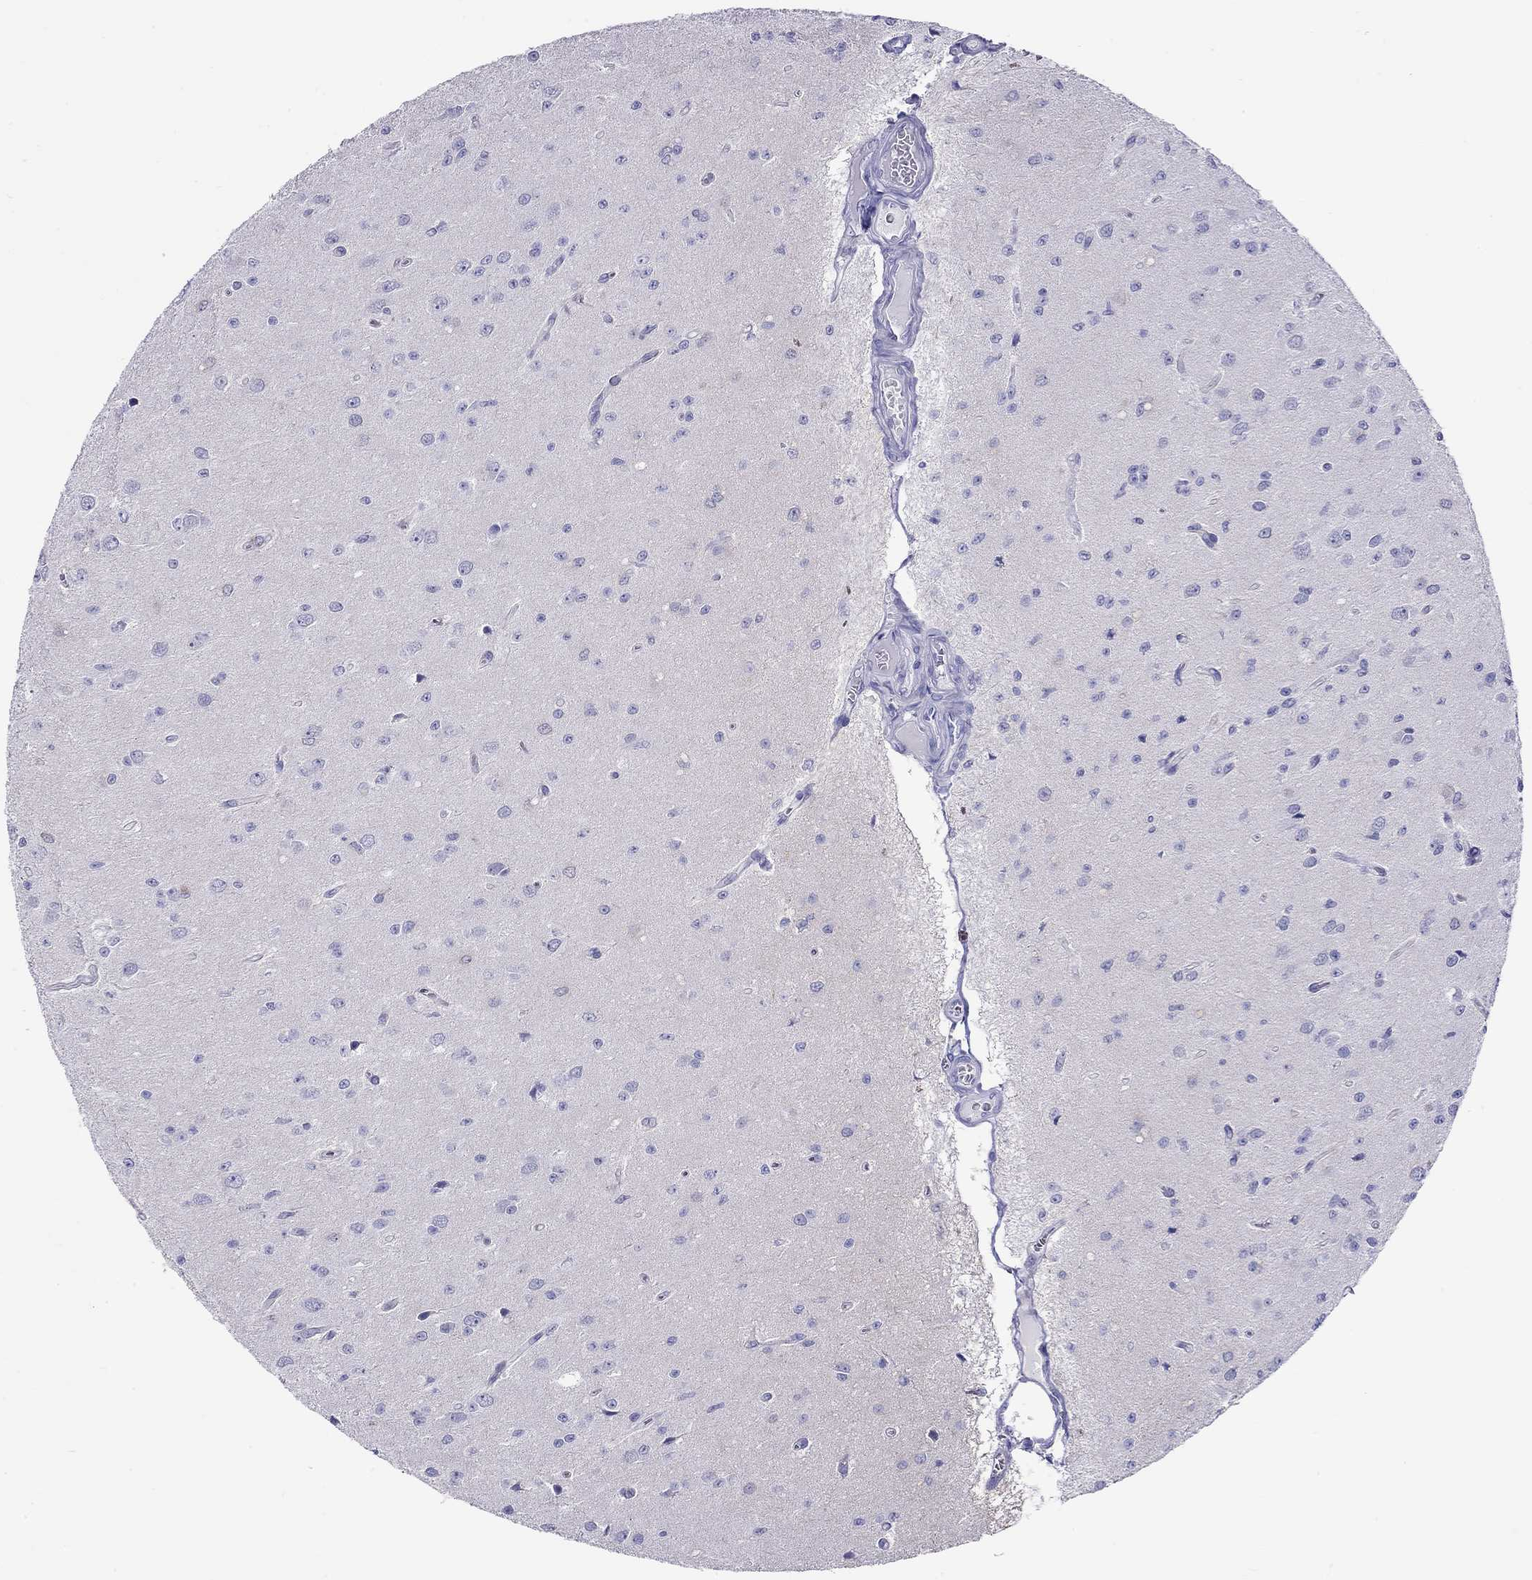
{"staining": {"intensity": "negative", "quantity": "none", "location": "none"}, "tissue": "glioma", "cell_type": "Tumor cells", "image_type": "cancer", "snomed": [{"axis": "morphology", "description": "Glioma, malignant, Low grade"}, {"axis": "topography", "description": "Brain"}], "caption": "The micrograph reveals no significant expression in tumor cells of low-grade glioma (malignant).", "gene": "SLC46A2", "patient": {"sex": "female", "age": 45}}